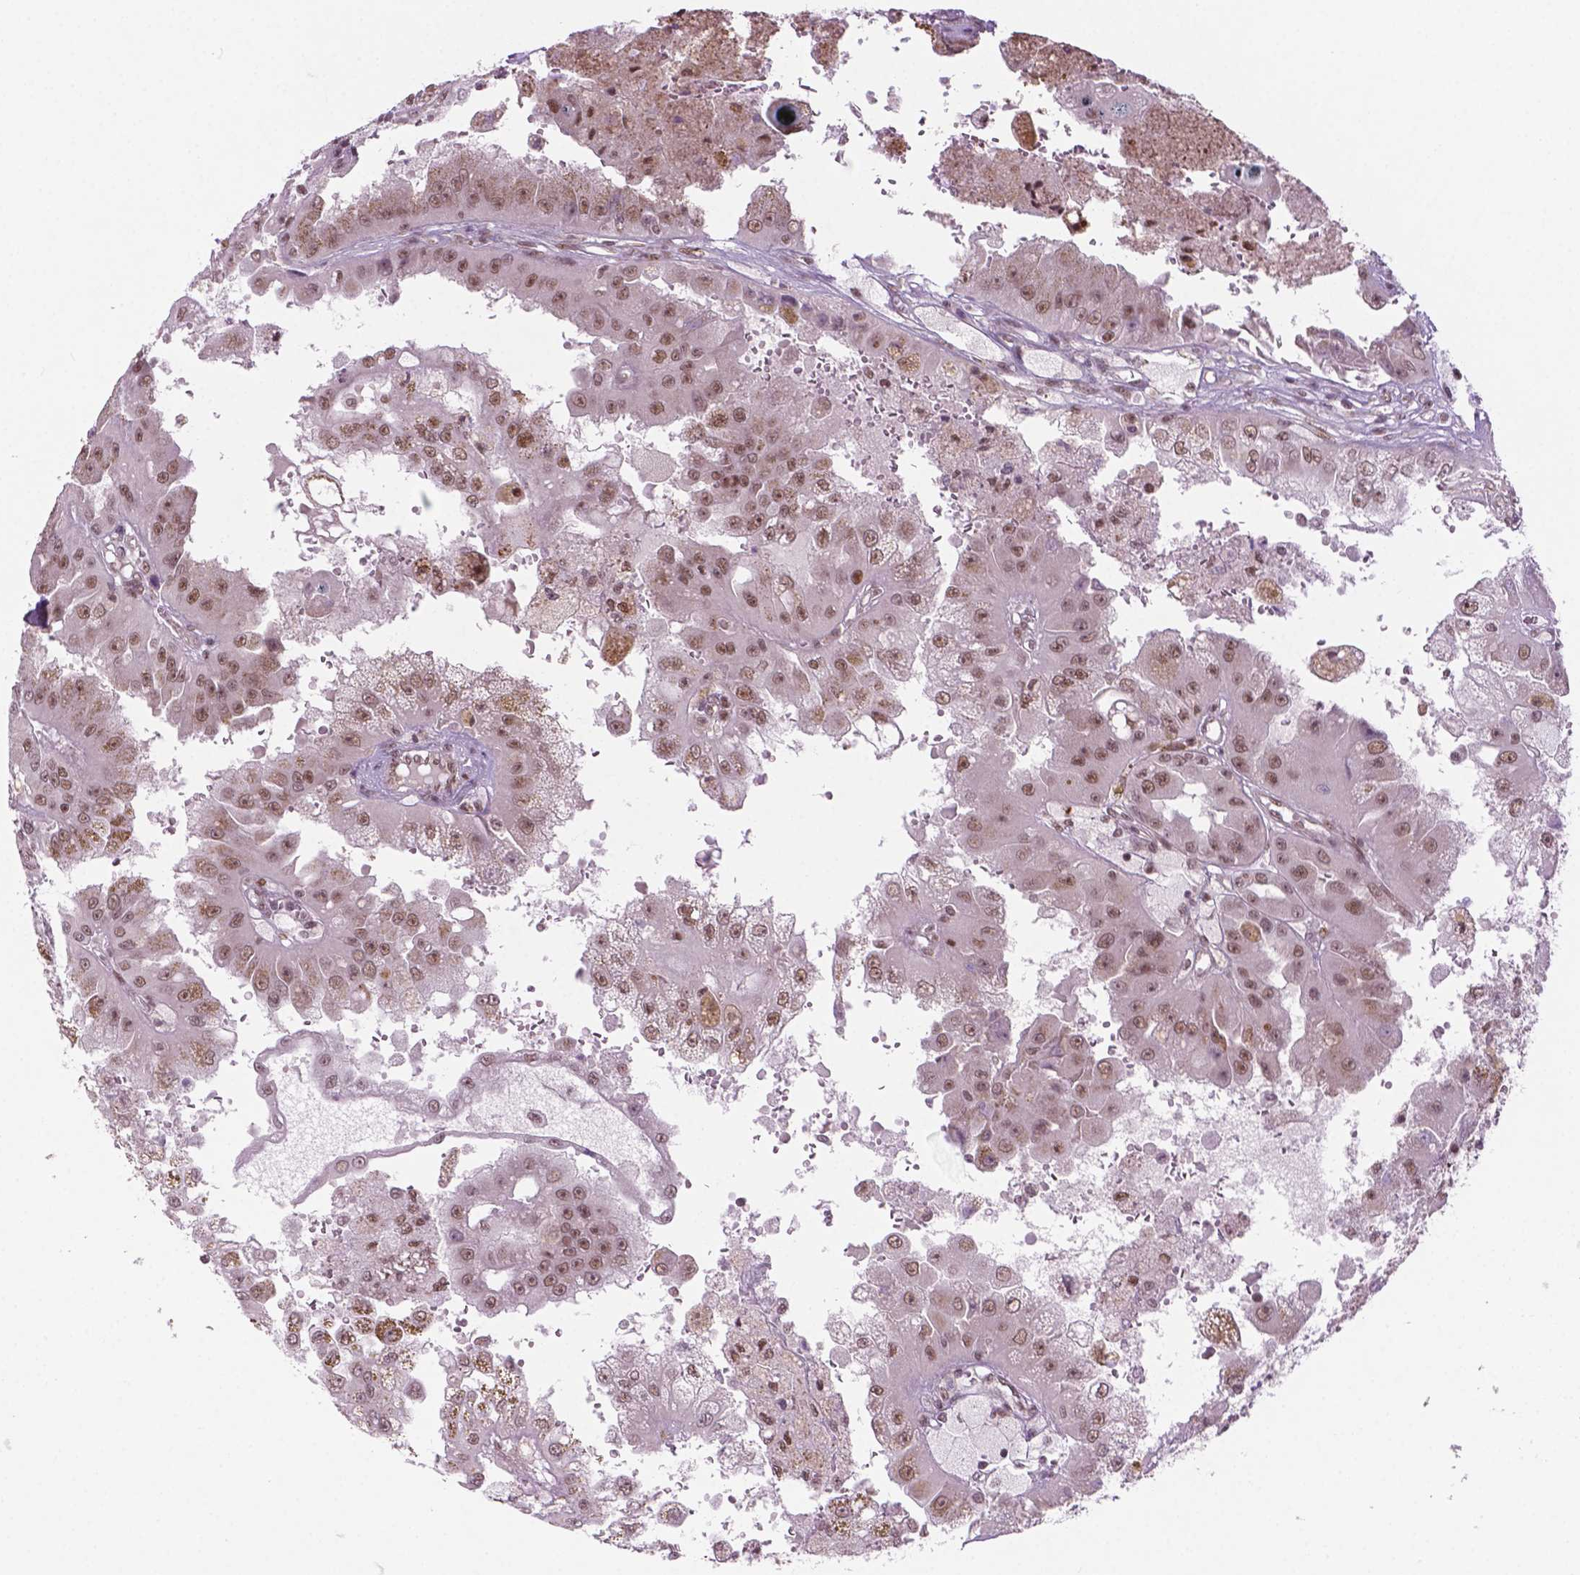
{"staining": {"intensity": "moderate", "quantity": ">75%", "location": "nuclear"}, "tissue": "renal cancer", "cell_type": "Tumor cells", "image_type": "cancer", "snomed": [{"axis": "morphology", "description": "Adenocarcinoma, NOS"}, {"axis": "topography", "description": "Kidney"}], "caption": "Immunohistochemical staining of human renal cancer demonstrates moderate nuclear protein positivity in approximately >75% of tumor cells. The staining was performed using DAB (3,3'-diaminobenzidine), with brown indicating positive protein expression. Nuclei are stained blue with hematoxylin.", "gene": "PHAX", "patient": {"sex": "male", "age": 58}}